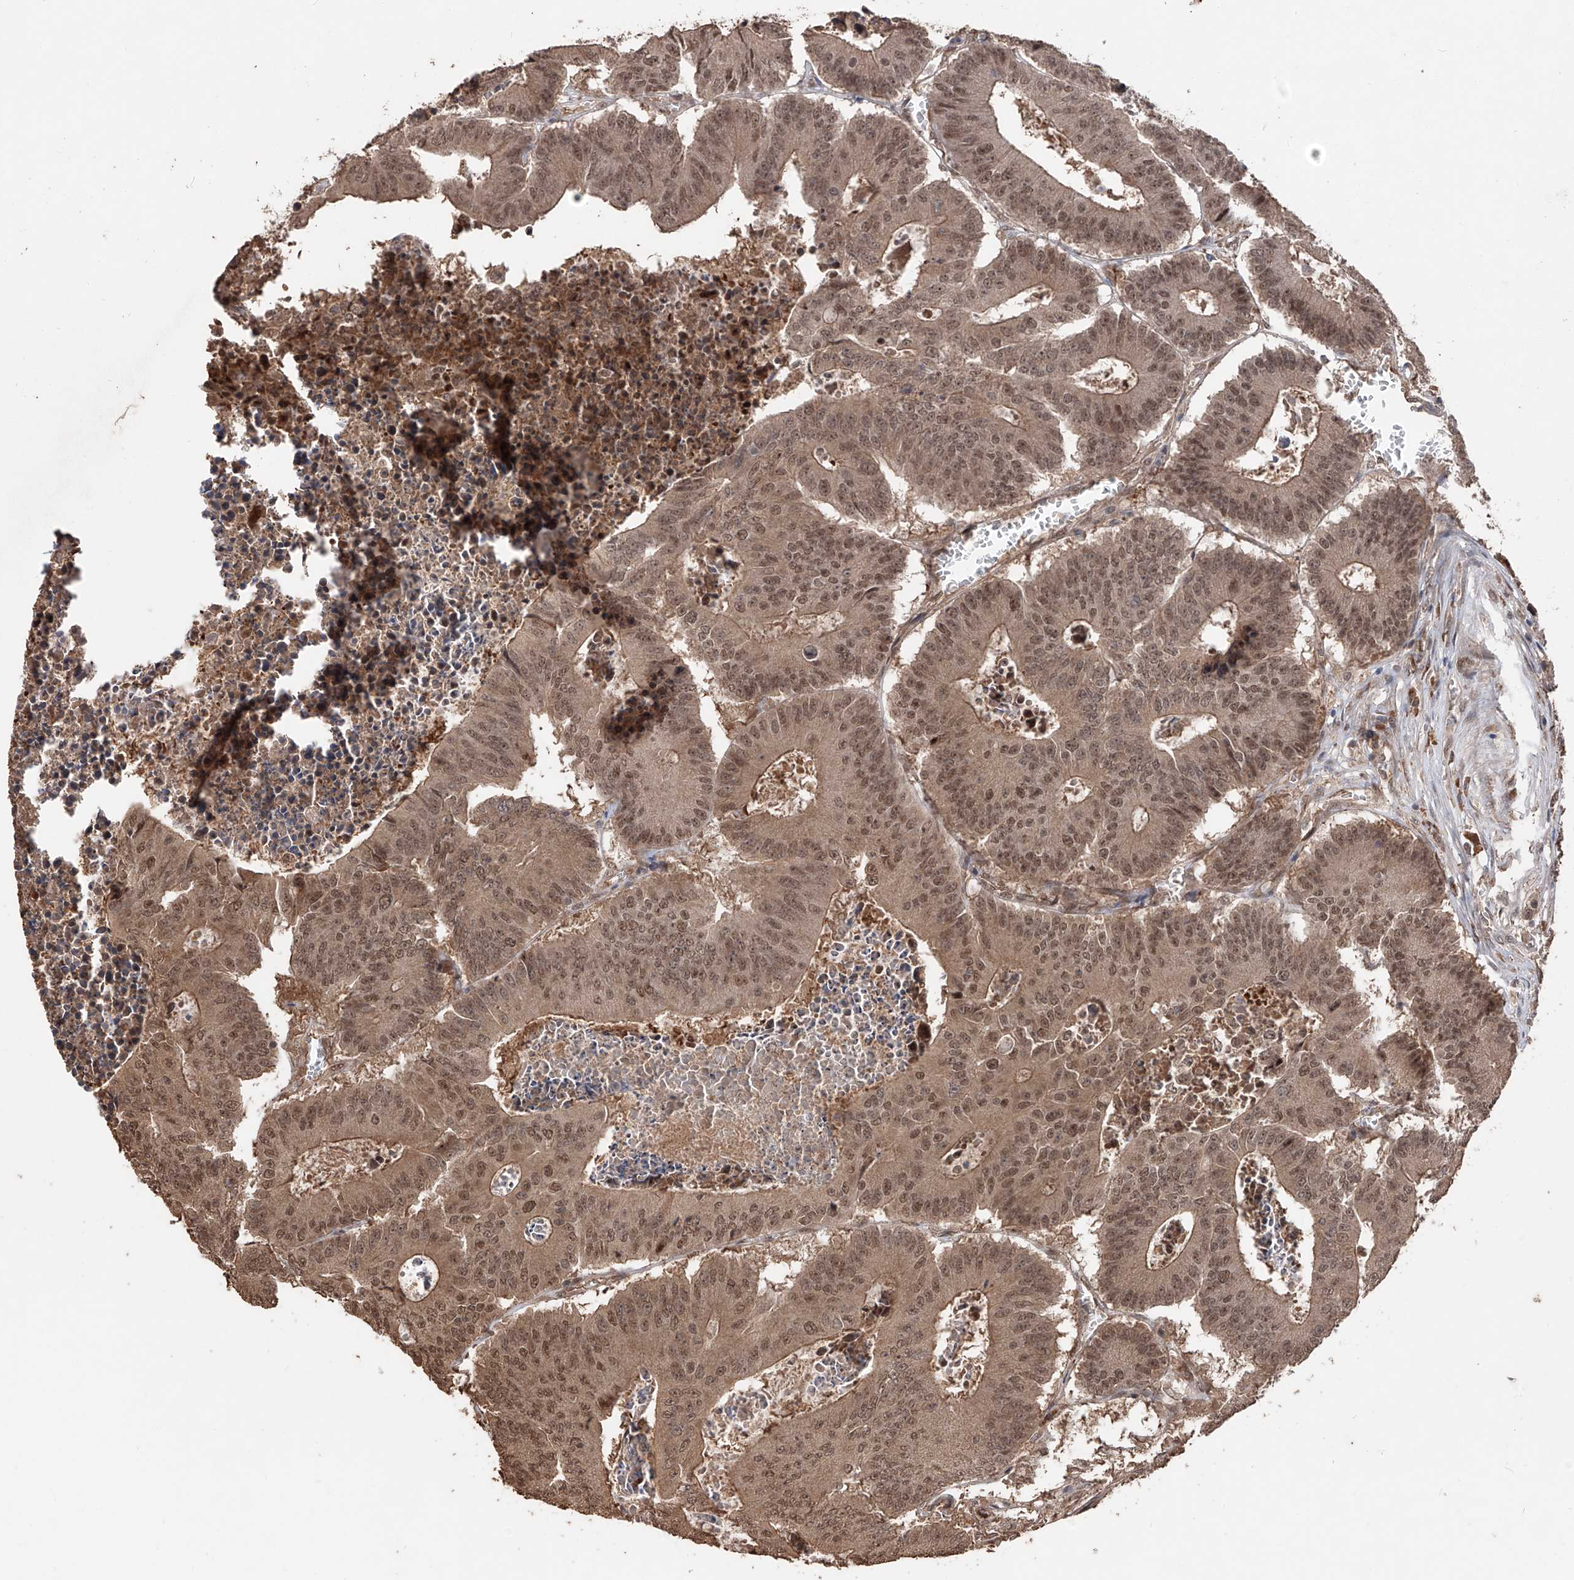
{"staining": {"intensity": "moderate", "quantity": ">75%", "location": "nuclear"}, "tissue": "colorectal cancer", "cell_type": "Tumor cells", "image_type": "cancer", "snomed": [{"axis": "morphology", "description": "Adenocarcinoma, NOS"}, {"axis": "topography", "description": "Colon"}], "caption": "DAB immunohistochemical staining of human colorectal cancer exhibits moderate nuclear protein staining in about >75% of tumor cells. (DAB (3,3'-diaminobenzidine) = brown stain, brightfield microscopy at high magnification).", "gene": "FAM135A", "patient": {"sex": "male", "age": 87}}